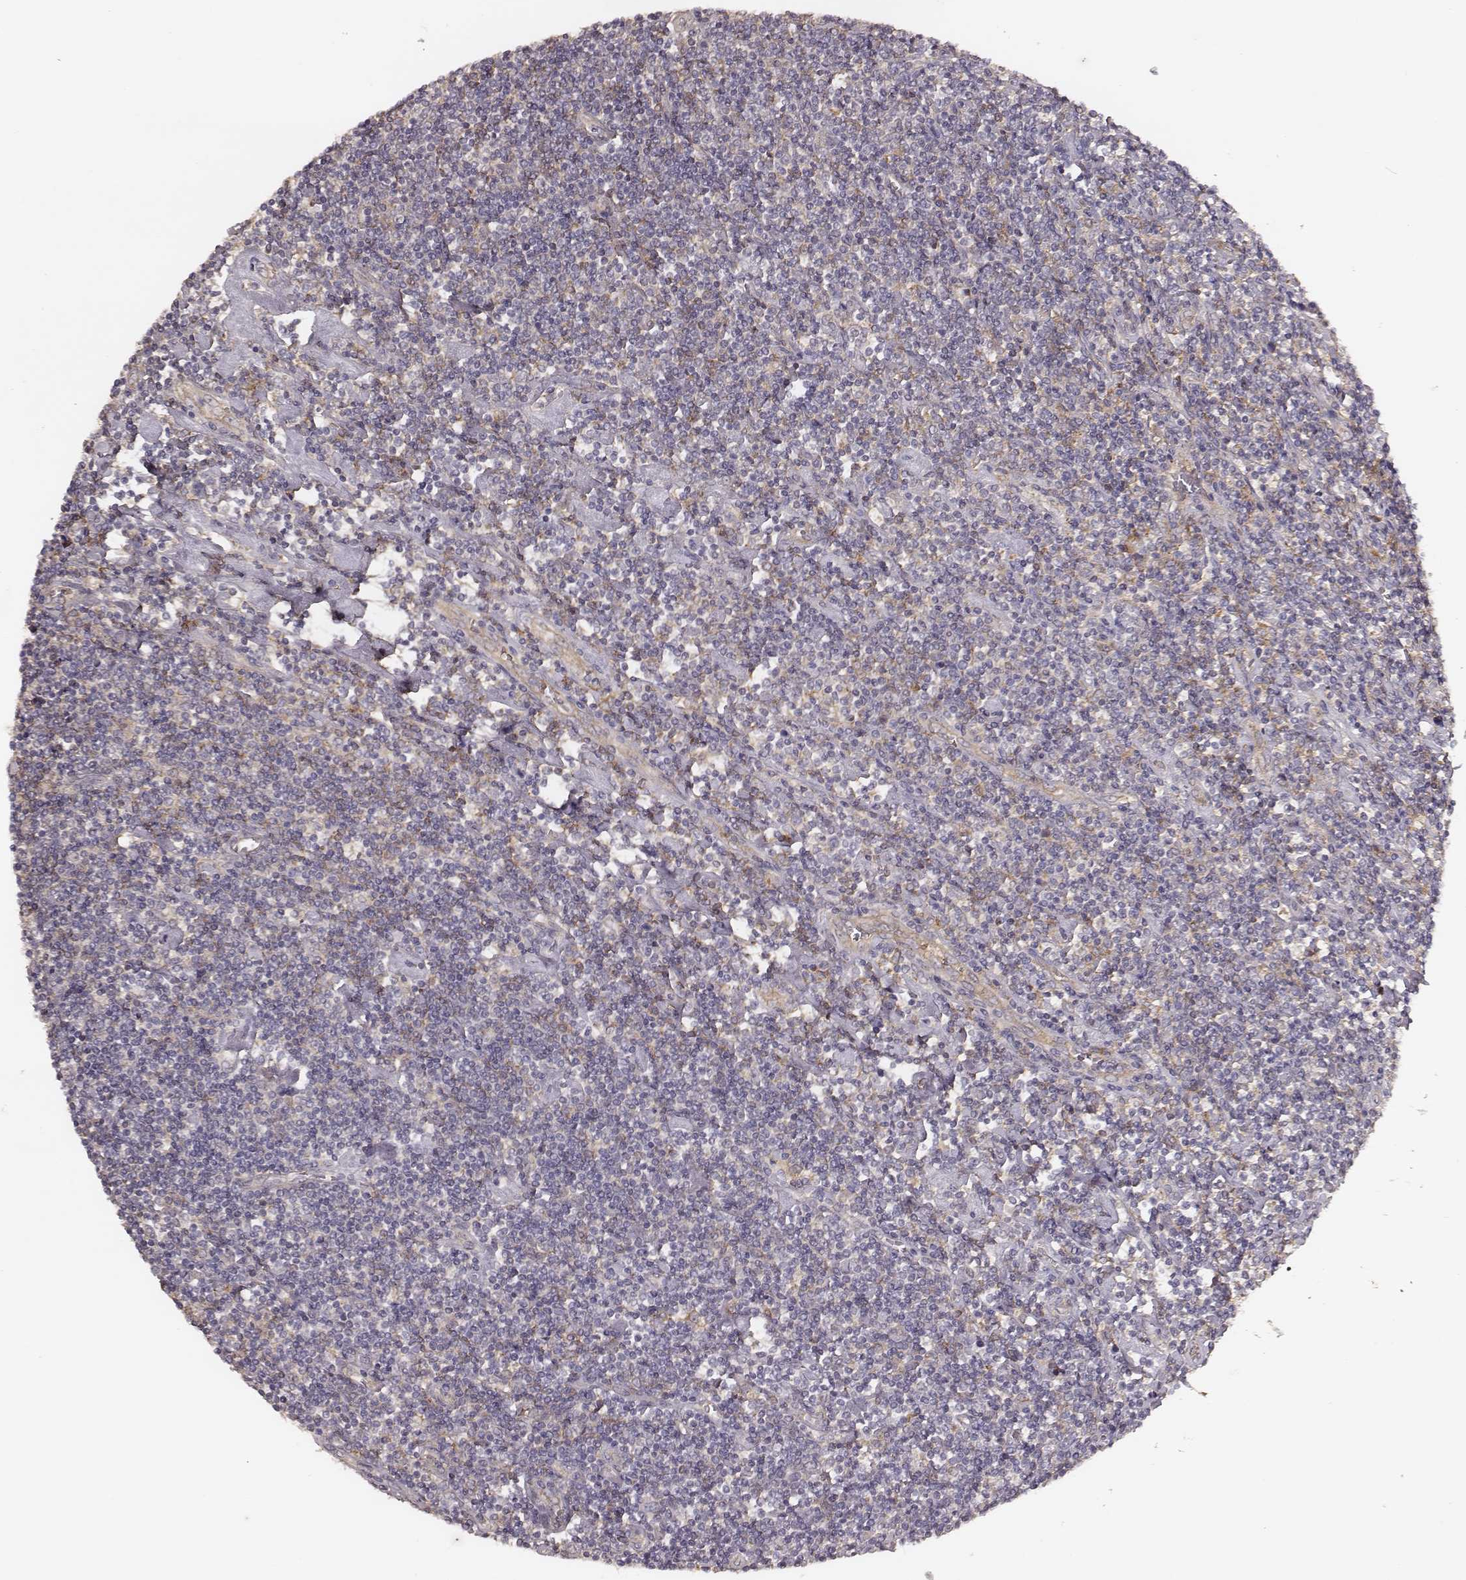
{"staining": {"intensity": "negative", "quantity": "none", "location": "none"}, "tissue": "lymphoma", "cell_type": "Tumor cells", "image_type": "cancer", "snomed": [{"axis": "morphology", "description": "Hodgkin's disease, NOS"}, {"axis": "topography", "description": "Lymph node"}], "caption": "Immunohistochemistry of Hodgkin's disease reveals no expression in tumor cells.", "gene": "VPS26A", "patient": {"sex": "male", "age": 40}}